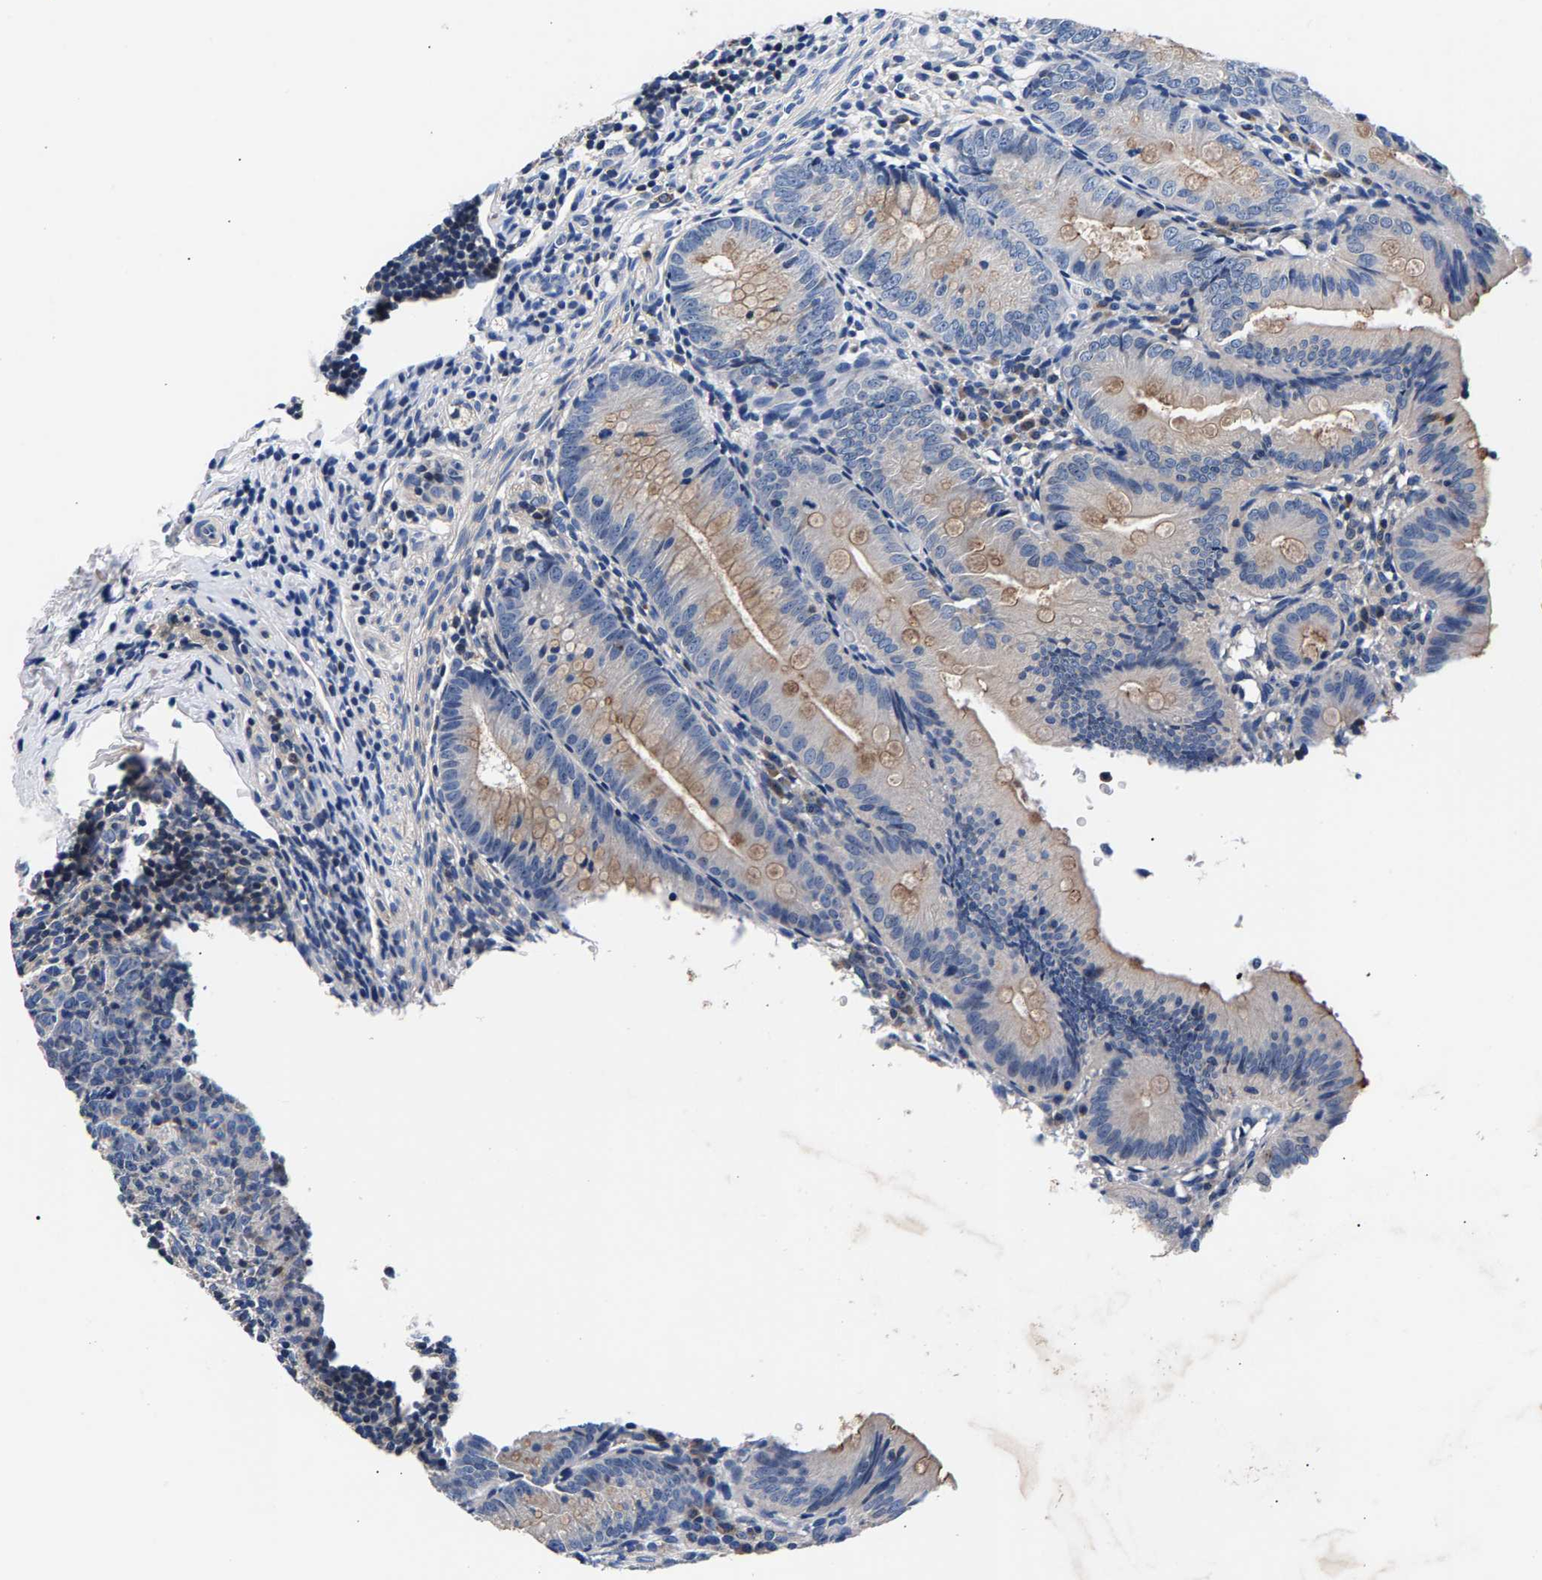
{"staining": {"intensity": "moderate", "quantity": "<25%", "location": "cytoplasmic/membranous"}, "tissue": "appendix", "cell_type": "Glandular cells", "image_type": "normal", "snomed": [{"axis": "morphology", "description": "Normal tissue, NOS"}, {"axis": "topography", "description": "Appendix"}], "caption": "DAB (3,3'-diaminobenzidine) immunohistochemical staining of unremarkable human appendix demonstrates moderate cytoplasmic/membranous protein expression in about <25% of glandular cells. (Stains: DAB in brown, nuclei in blue, Microscopy: brightfield microscopy at high magnification).", "gene": "PHF24", "patient": {"sex": "male", "age": 1}}